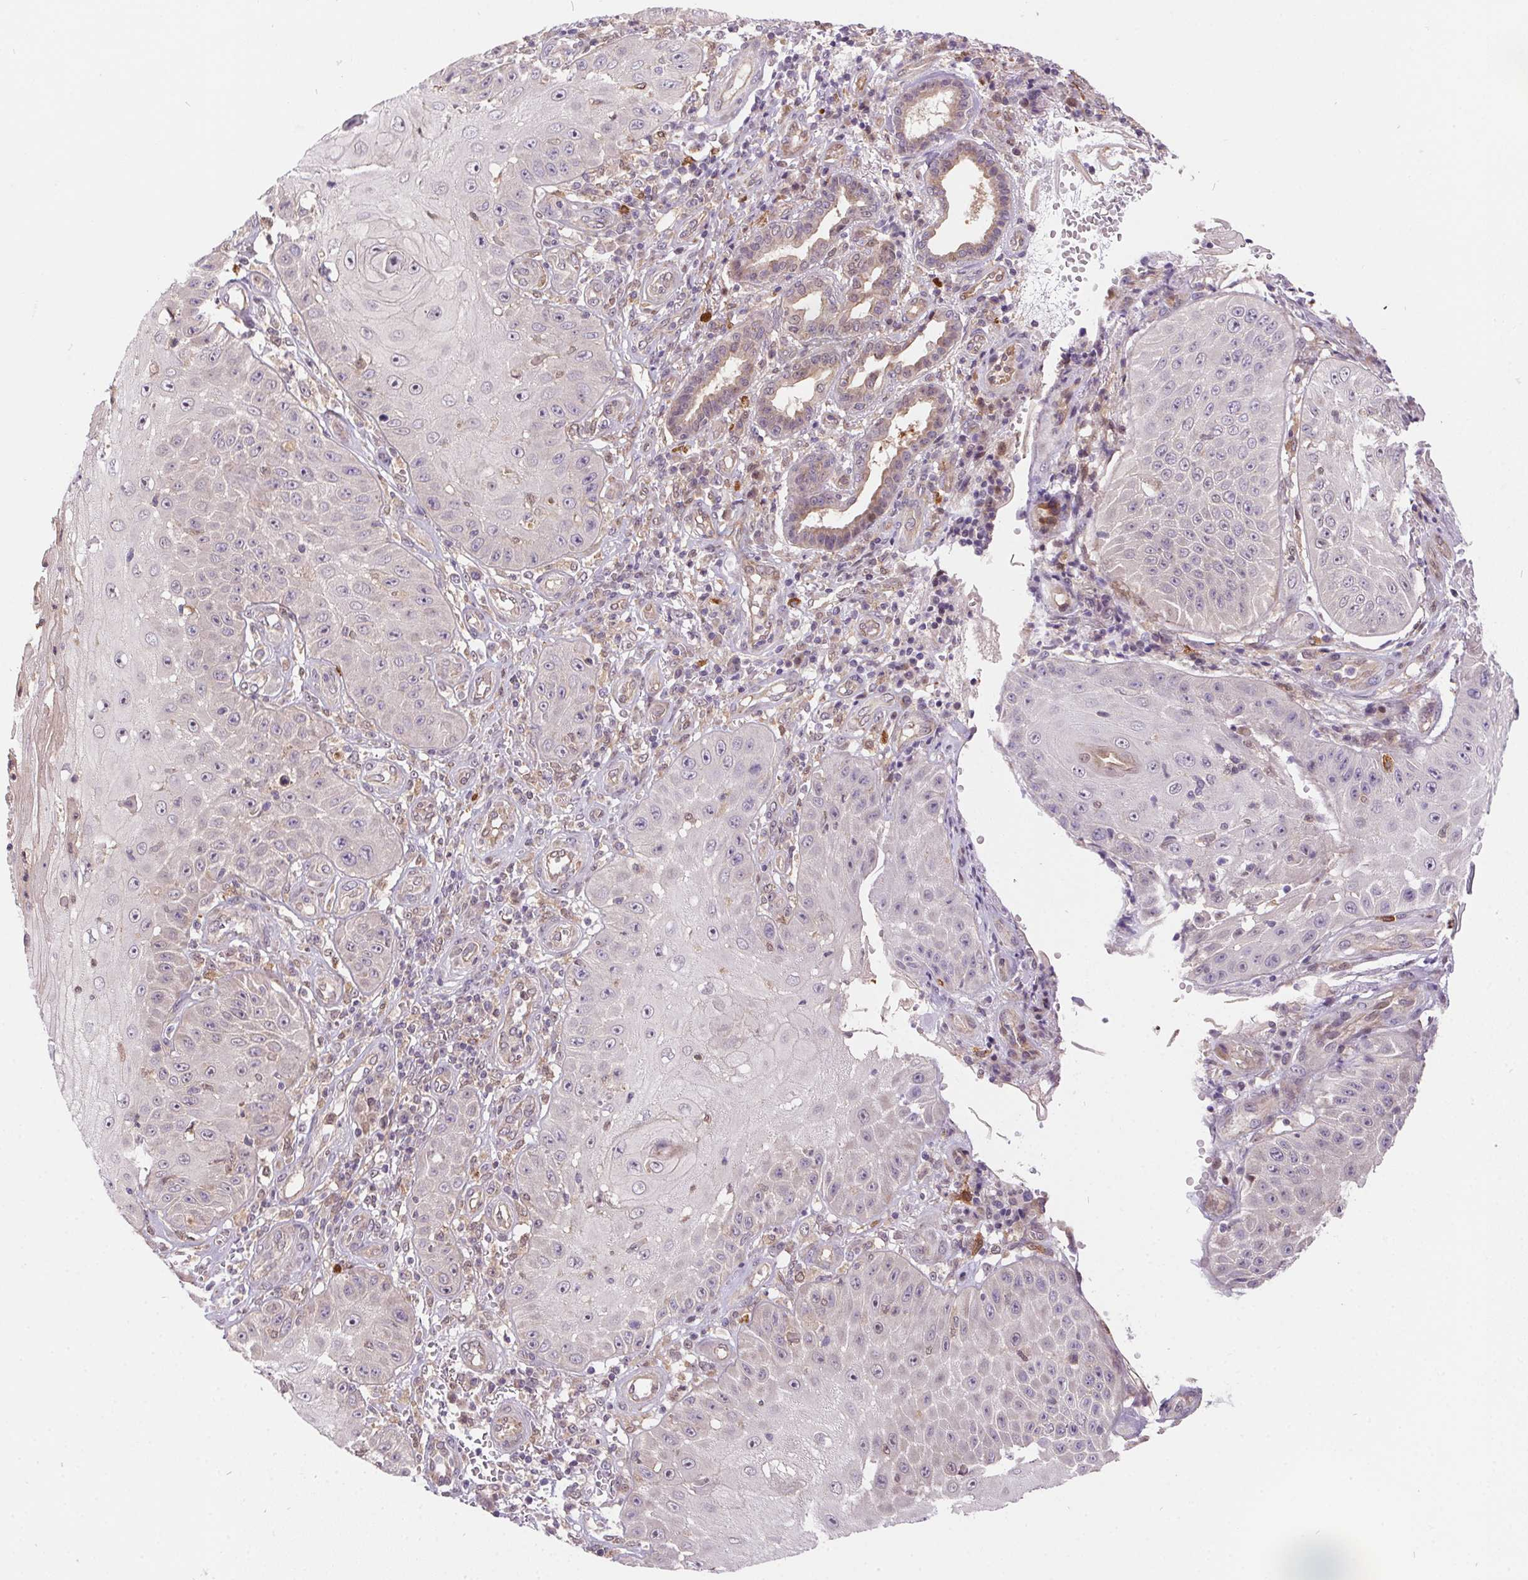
{"staining": {"intensity": "negative", "quantity": "none", "location": "none"}, "tissue": "skin cancer", "cell_type": "Tumor cells", "image_type": "cancer", "snomed": [{"axis": "morphology", "description": "Squamous cell carcinoma, NOS"}, {"axis": "topography", "description": "Skin"}], "caption": "Skin cancer (squamous cell carcinoma) stained for a protein using immunohistochemistry exhibits no staining tumor cells.", "gene": "NUDT16", "patient": {"sex": "male", "age": 70}}